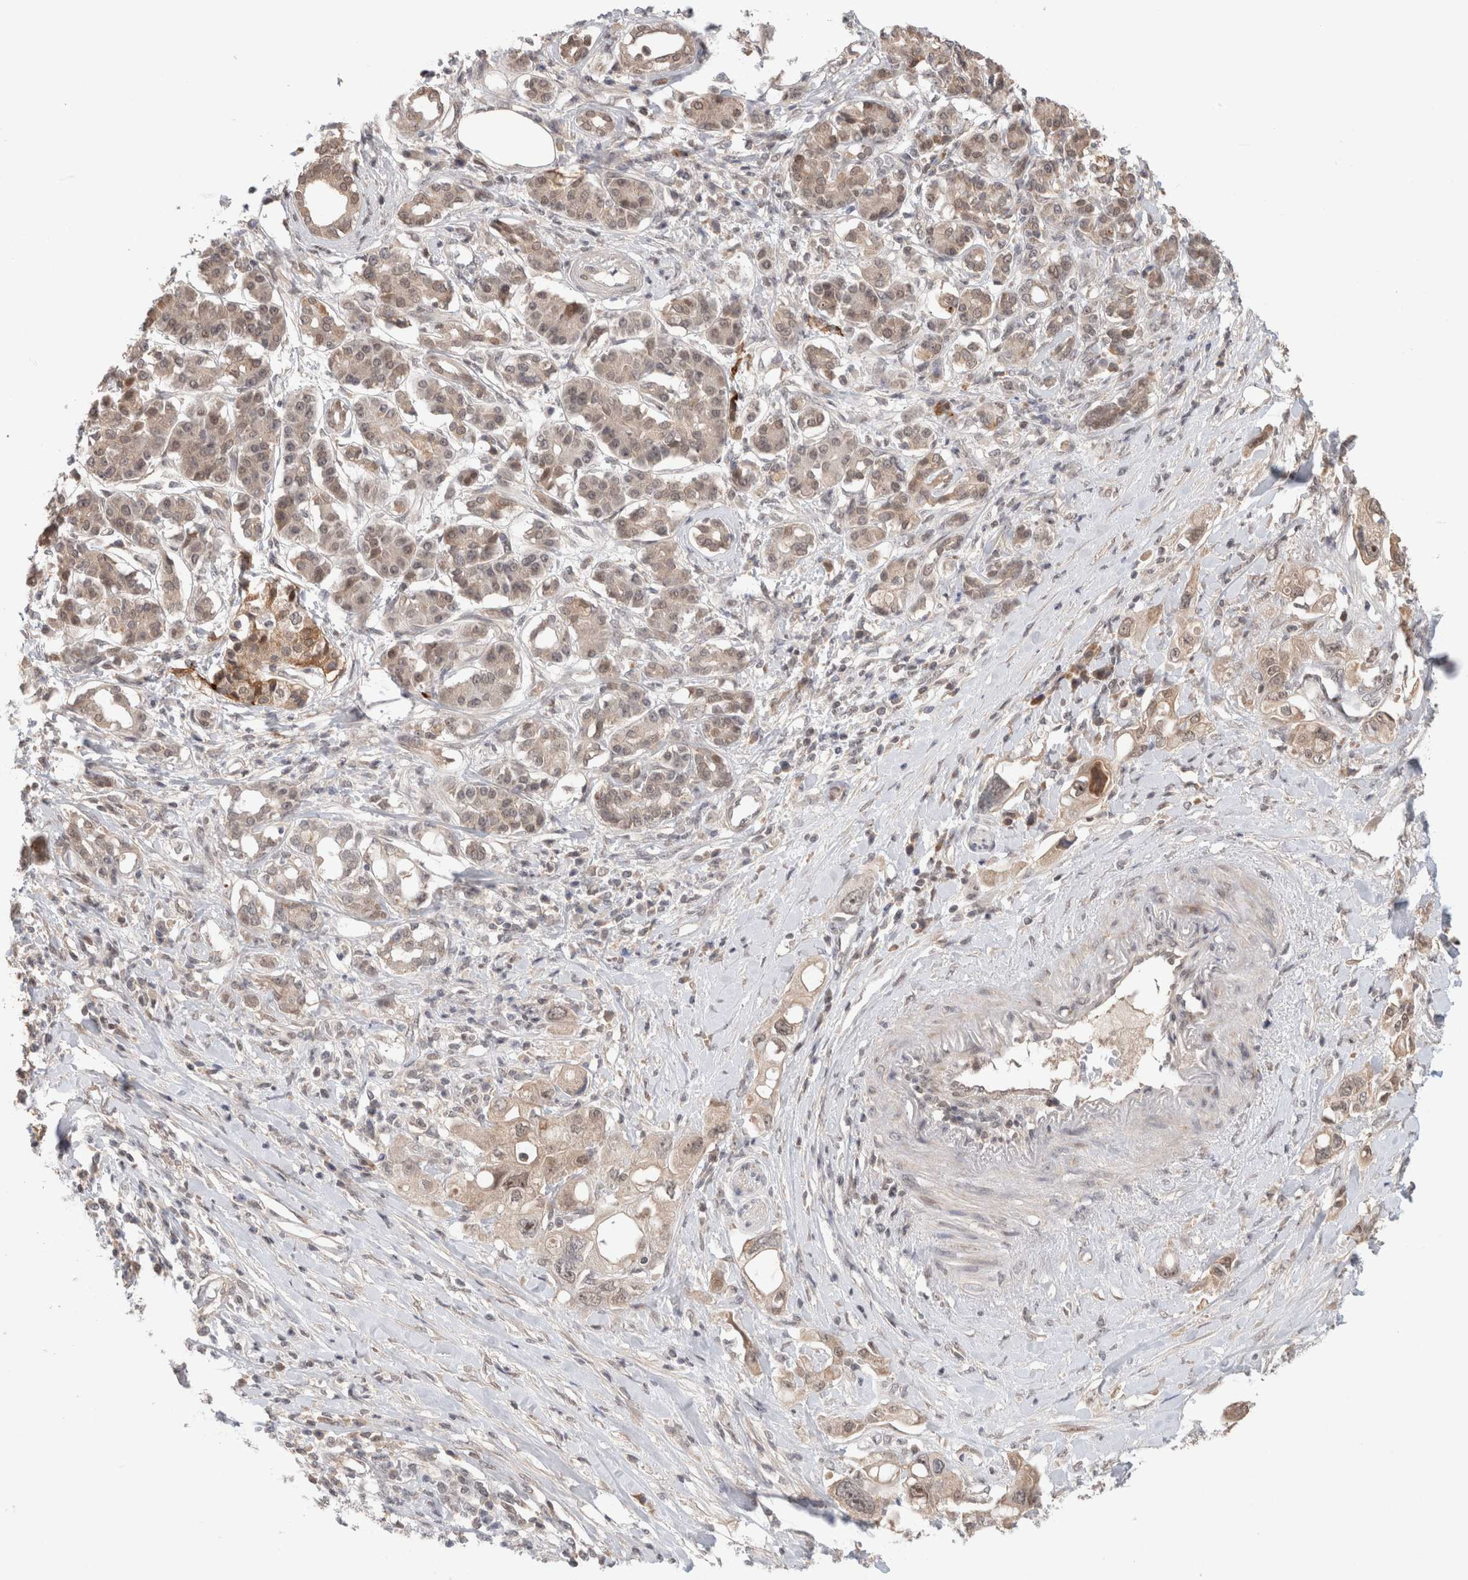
{"staining": {"intensity": "weak", "quantity": ">75%", "location": "cytoplasmic/membranous,nuclear"}, "tissue": "pancreatic cancer", "cell_type": "Tumor cells", "image_type": "cancer", "snomed": [{"axis": "morphology", "description": "Adenocarcinoma, NOS"}, {"axis": "topography", "description": "Pancreas"}], "caption": "Adenocarcinoma (pancreatic) was stained to show a protein in brown. There is low levels of weak cytoplasmic/membranous and nuclear staining in about >75% of tumor cells.", "gene": "SYDE2", "patient": {"sex": "female", "age": 56}}